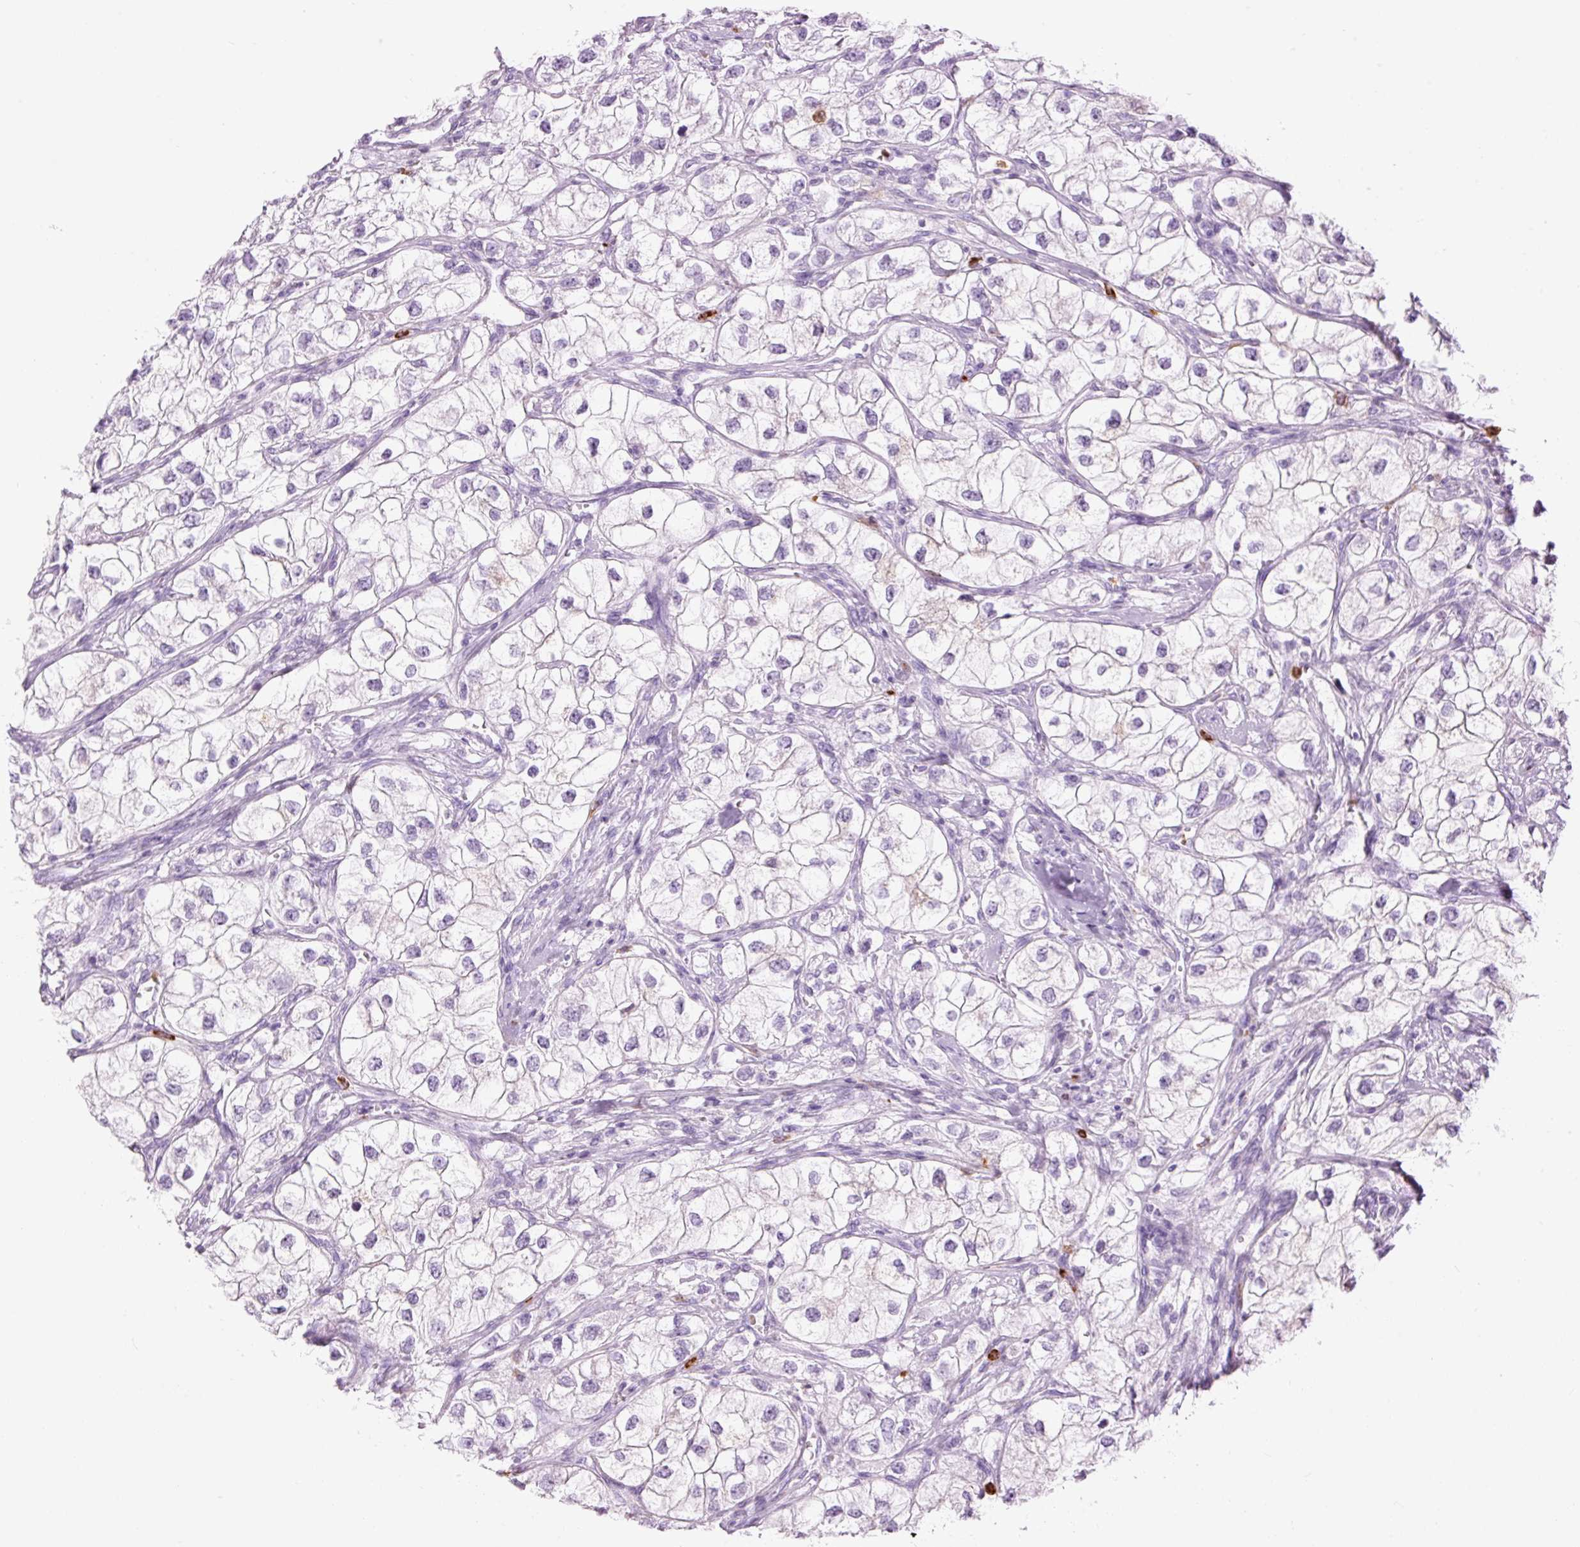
{"staining": {"intensity": "negative", "quantity": "none", "location": "none"}, "tissue": "renal cancer", "cell_type": "Tumor cells", "image_type": "cancer", "snomed": [{"axis": "morphology", "description": "Adenocarcinoma, NOS"}, {"axis": "topography", "description": "Kidney"}], "caption": "There is no significant positivity in tumor cells of renal adenocarcinoma.", "gene": "LYZ", "patient": {"sex": "male", "age": 59}}